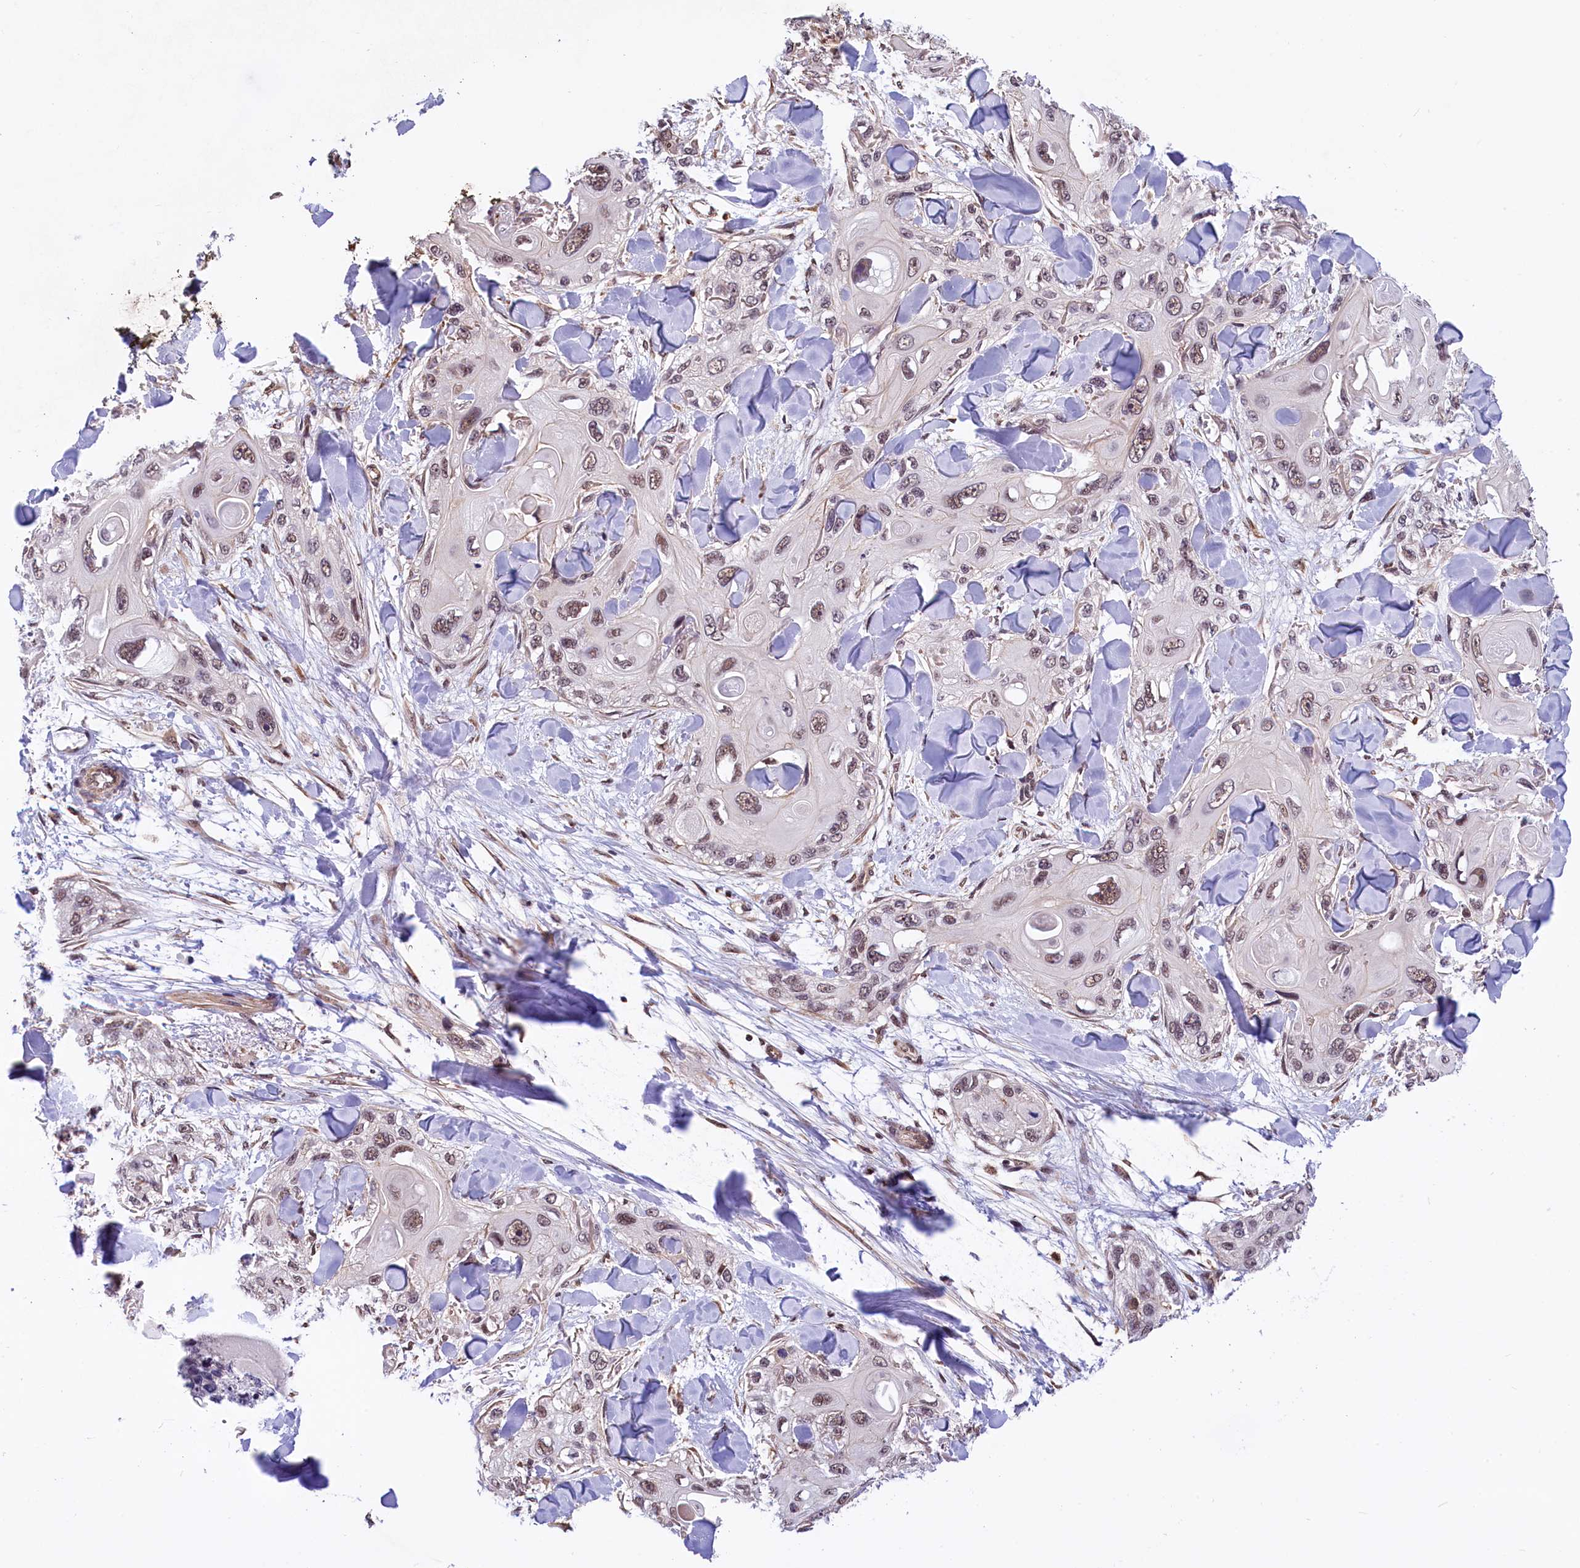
{"staining": {"intensity": "moderate", "quantity": ">75%", "location": "nuclear"}, "tissue": "skin cancer", "cell_type": "Tumor cells", "image_type": "cancer", "snomed": [{"axis": "morphology", "description": "Normal tissue, NOS"}, {"axis": "morphology", "description": "Squamous cell carcinoma, NOS"}, {"axis": "topography", "description": "Skin"}], "caption": "Protein analysis of skin cancer tissue exhibits moderate nuclear positivity in approximately >75% of tumor cells.", "gene": "ZC3H4", "patient": {"sex": "male", "age": 72}}